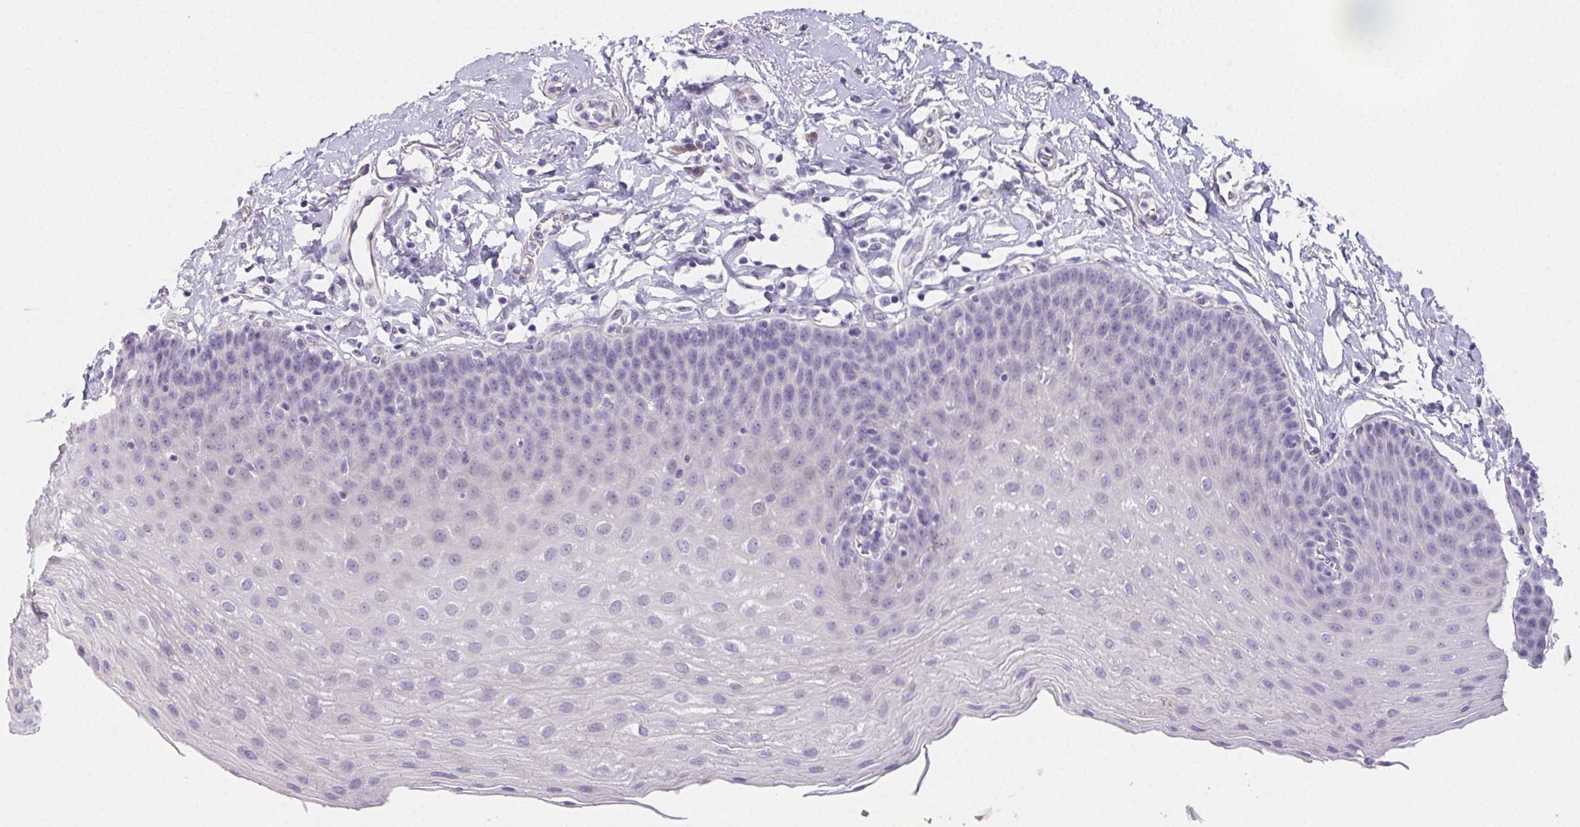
{"staining": {"intensity": "negative", "quantity": "none", "location": "none"}, "tissue": "esophagus", "cell_type": "Squamous epithelial cells", "image_type": "normal", "snomed": [{"axis": "morphology", "description": "Normal tissue, NOS"}, {"axis": "topography", "description": "Esophagus"}], "caption": "Esophagus stained for a protein using immunohistochemistry (IHC) shows no positivity squamous epithelial cells.", "gene": "ZBBX", "patient": {"sex": "female", "age": 81}}